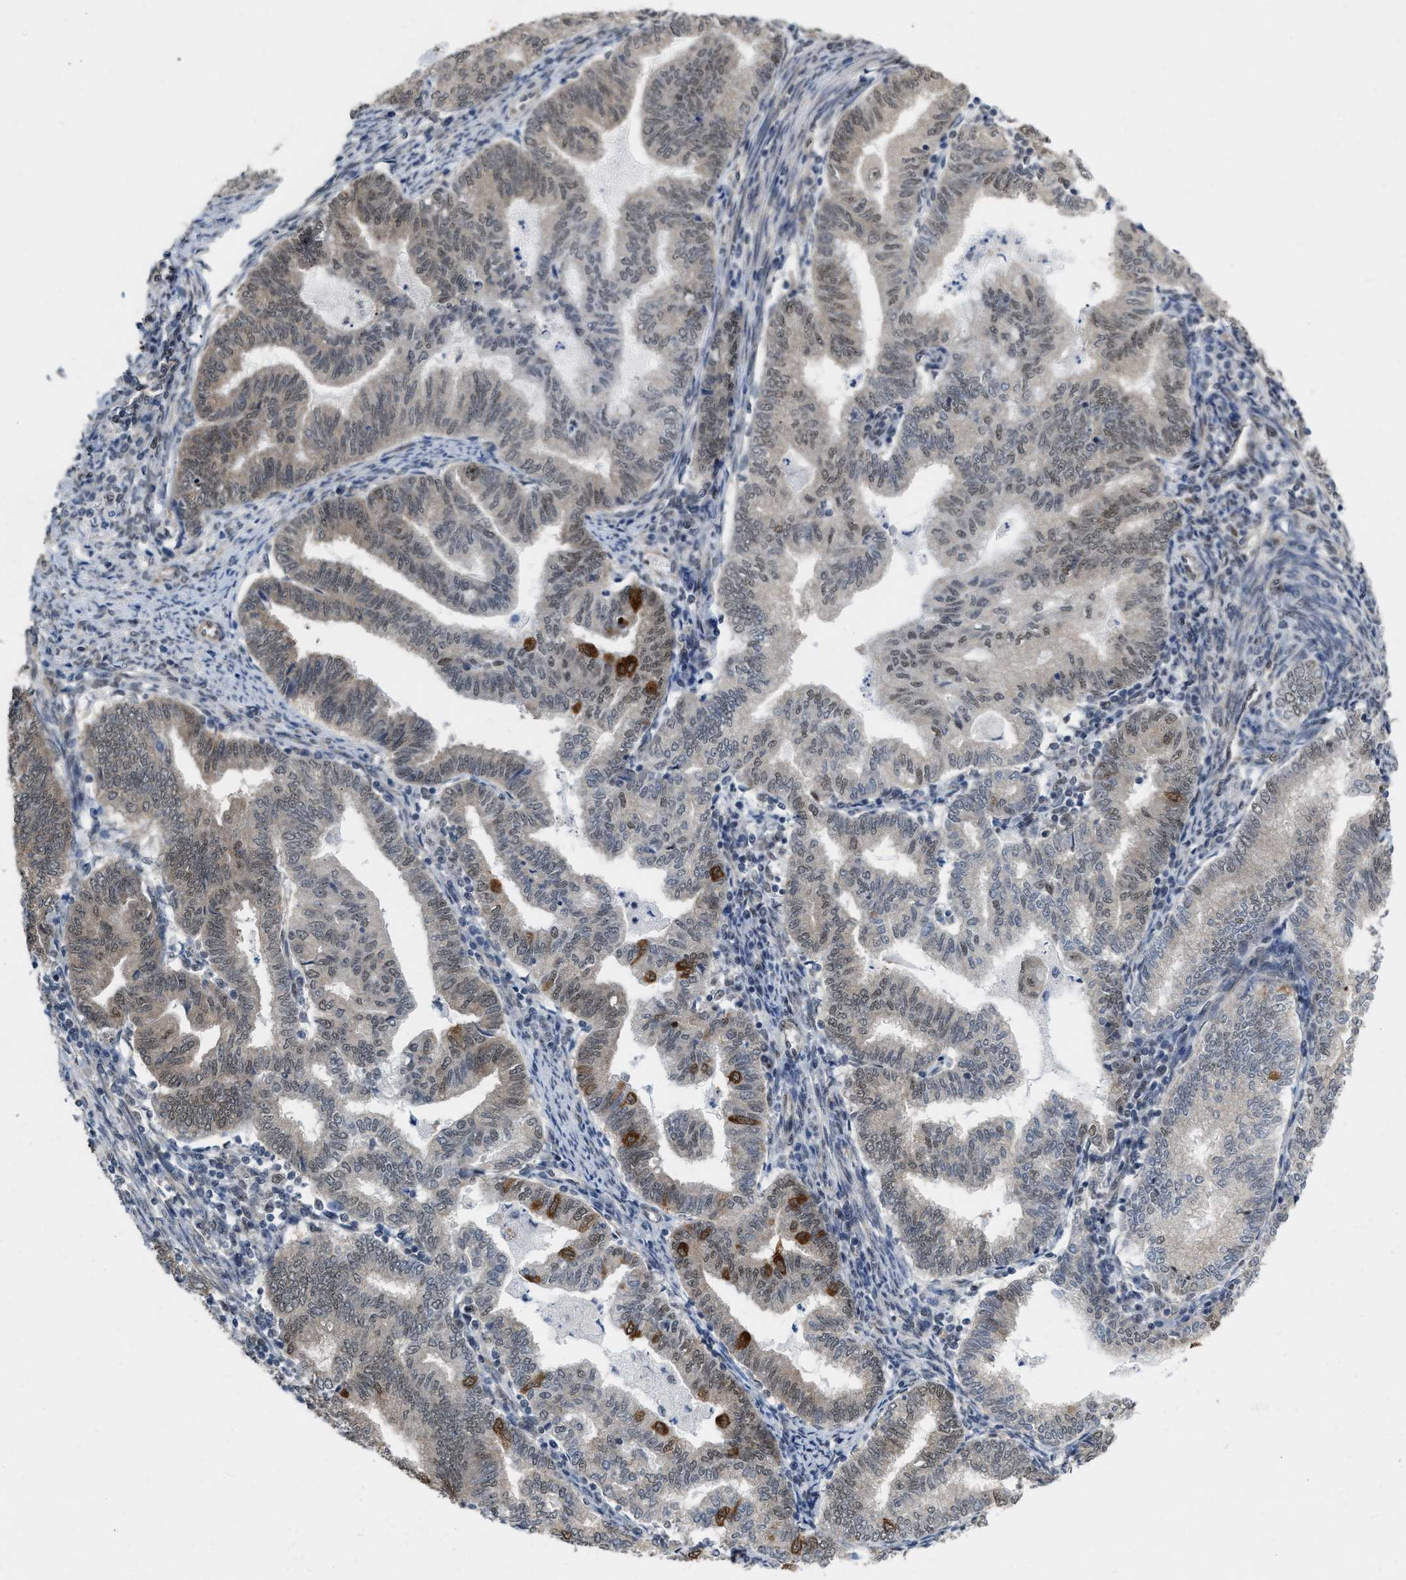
{"staining": {"intensity": "strong", "quantity": "<25%", "location": "cytoplasmic/membranous"}, "tissue": "endometrial cancer", "cell_type": "Tumor cells", "image_type": "cancer", "snomed": [{"axis": "morphology", "description": "Polyp, NOS"}, {"axis": "morphology", "description": "Adenocarcinoma, NOS"}, {"axis": "morphology", "description": "Adenoma, NOS"}, {"axis": "topography", "description": "Endometrium"}], "caption": "High-power microscopy captured an immunohistochemistry (IHC) image of endometrial cancer (polyp), revealing strong cytoplasmic/membranous expression in about <25% of tumor cells. (brown staining indicates protein expression, while blue staining denotes nuclei).", "gene": "RUVBL1", "patient": {"sex": "female", "age": 79}}